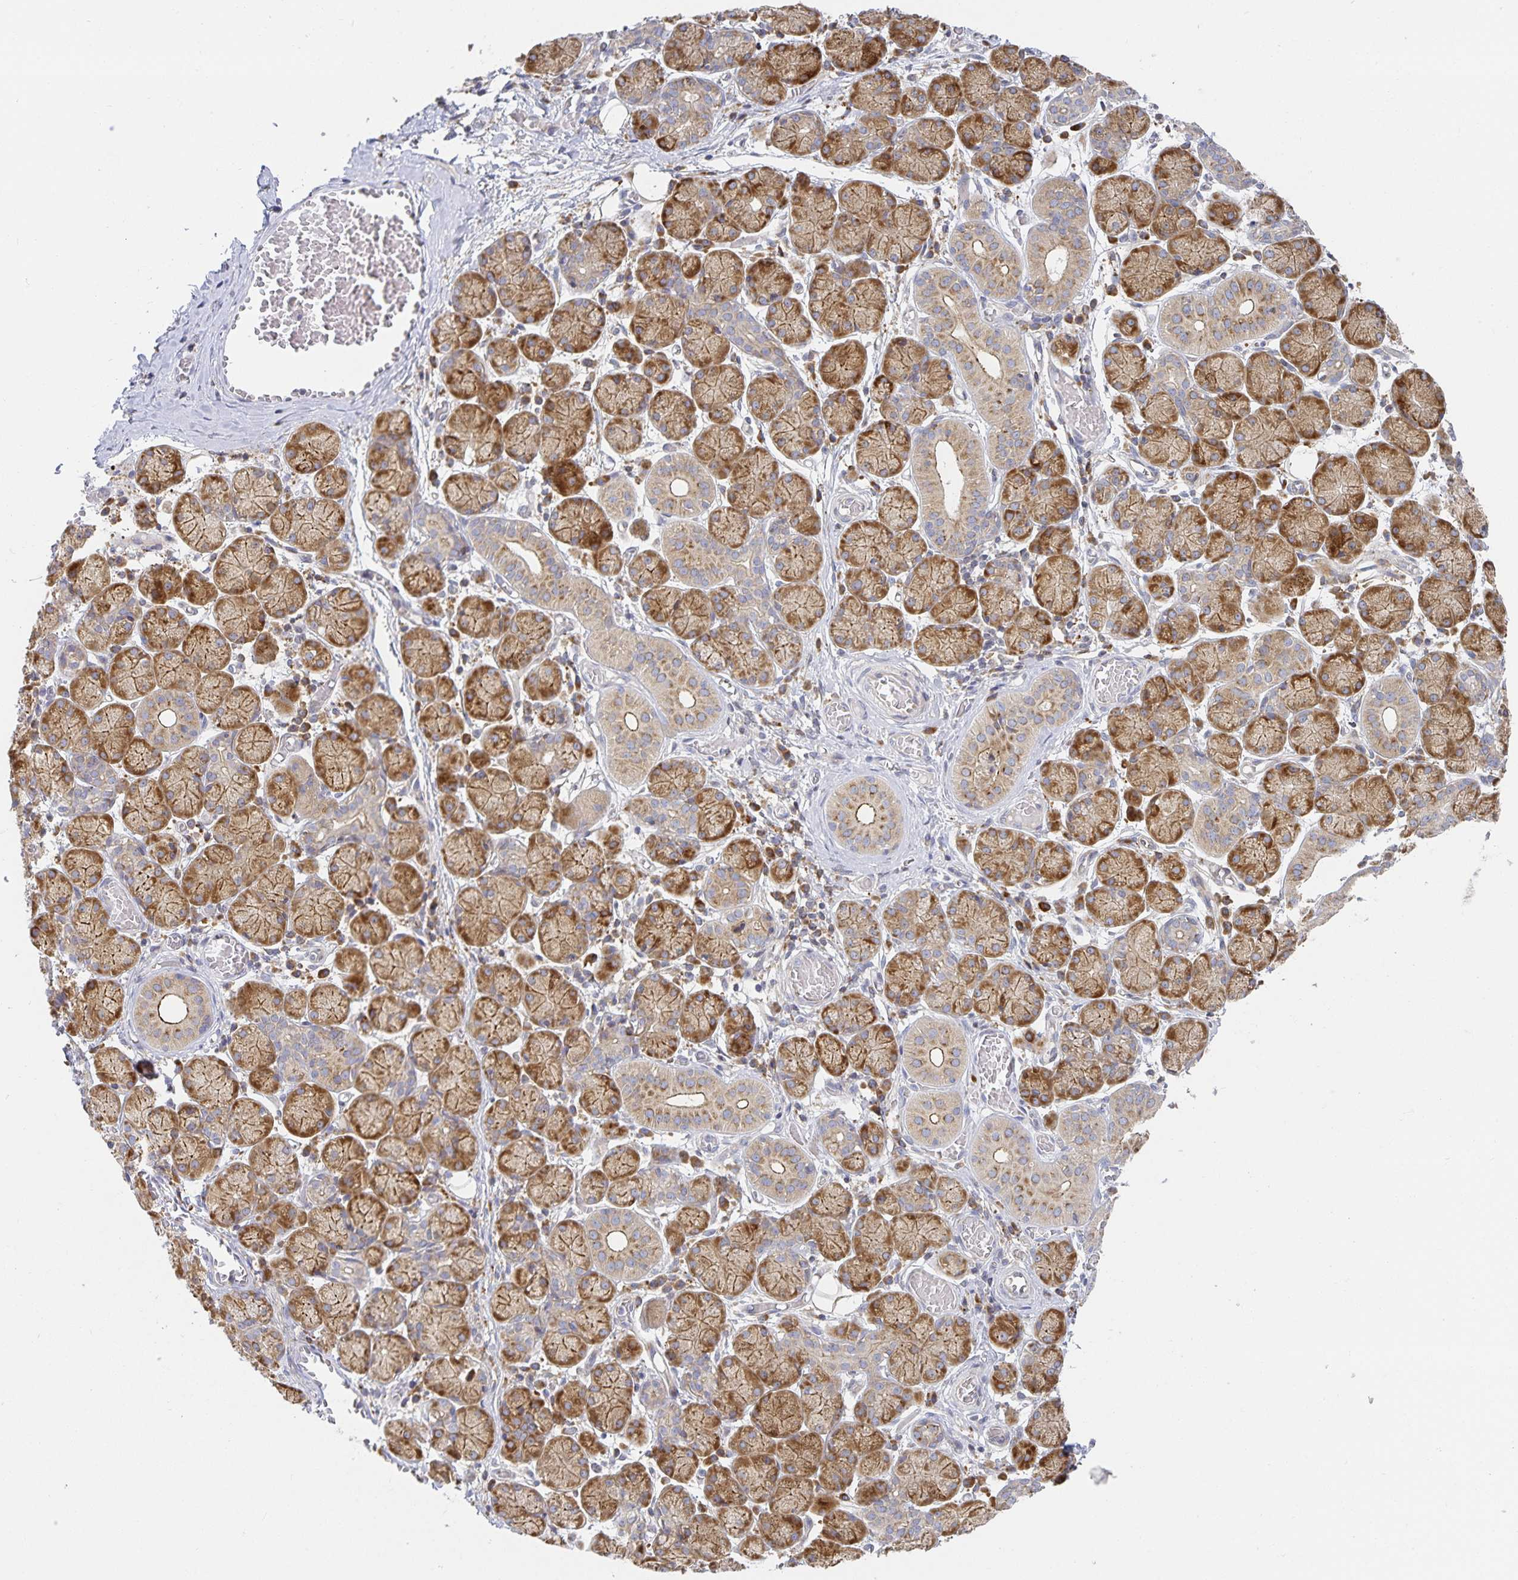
{"staining": {"intensity": "strong", "quantity": "25%-75%", "location": "cytoplasmic/membranous"}, "tissue": "salivary gland", "cell_type": "Glandular cells", "image_type": "normal", "snomed": [{"axis": "morphology", "description": "Normal tissue, NOS"}, {"axis": "topography", "description": "Salivary gland"}], "caption": "A brown stain labels strong cytoplasmic/membranous staining of a protein in glandular cells of unremarkable salivary gland.", "gene": "NOMO1", "patient": {"sex": "female", "age": 24}}